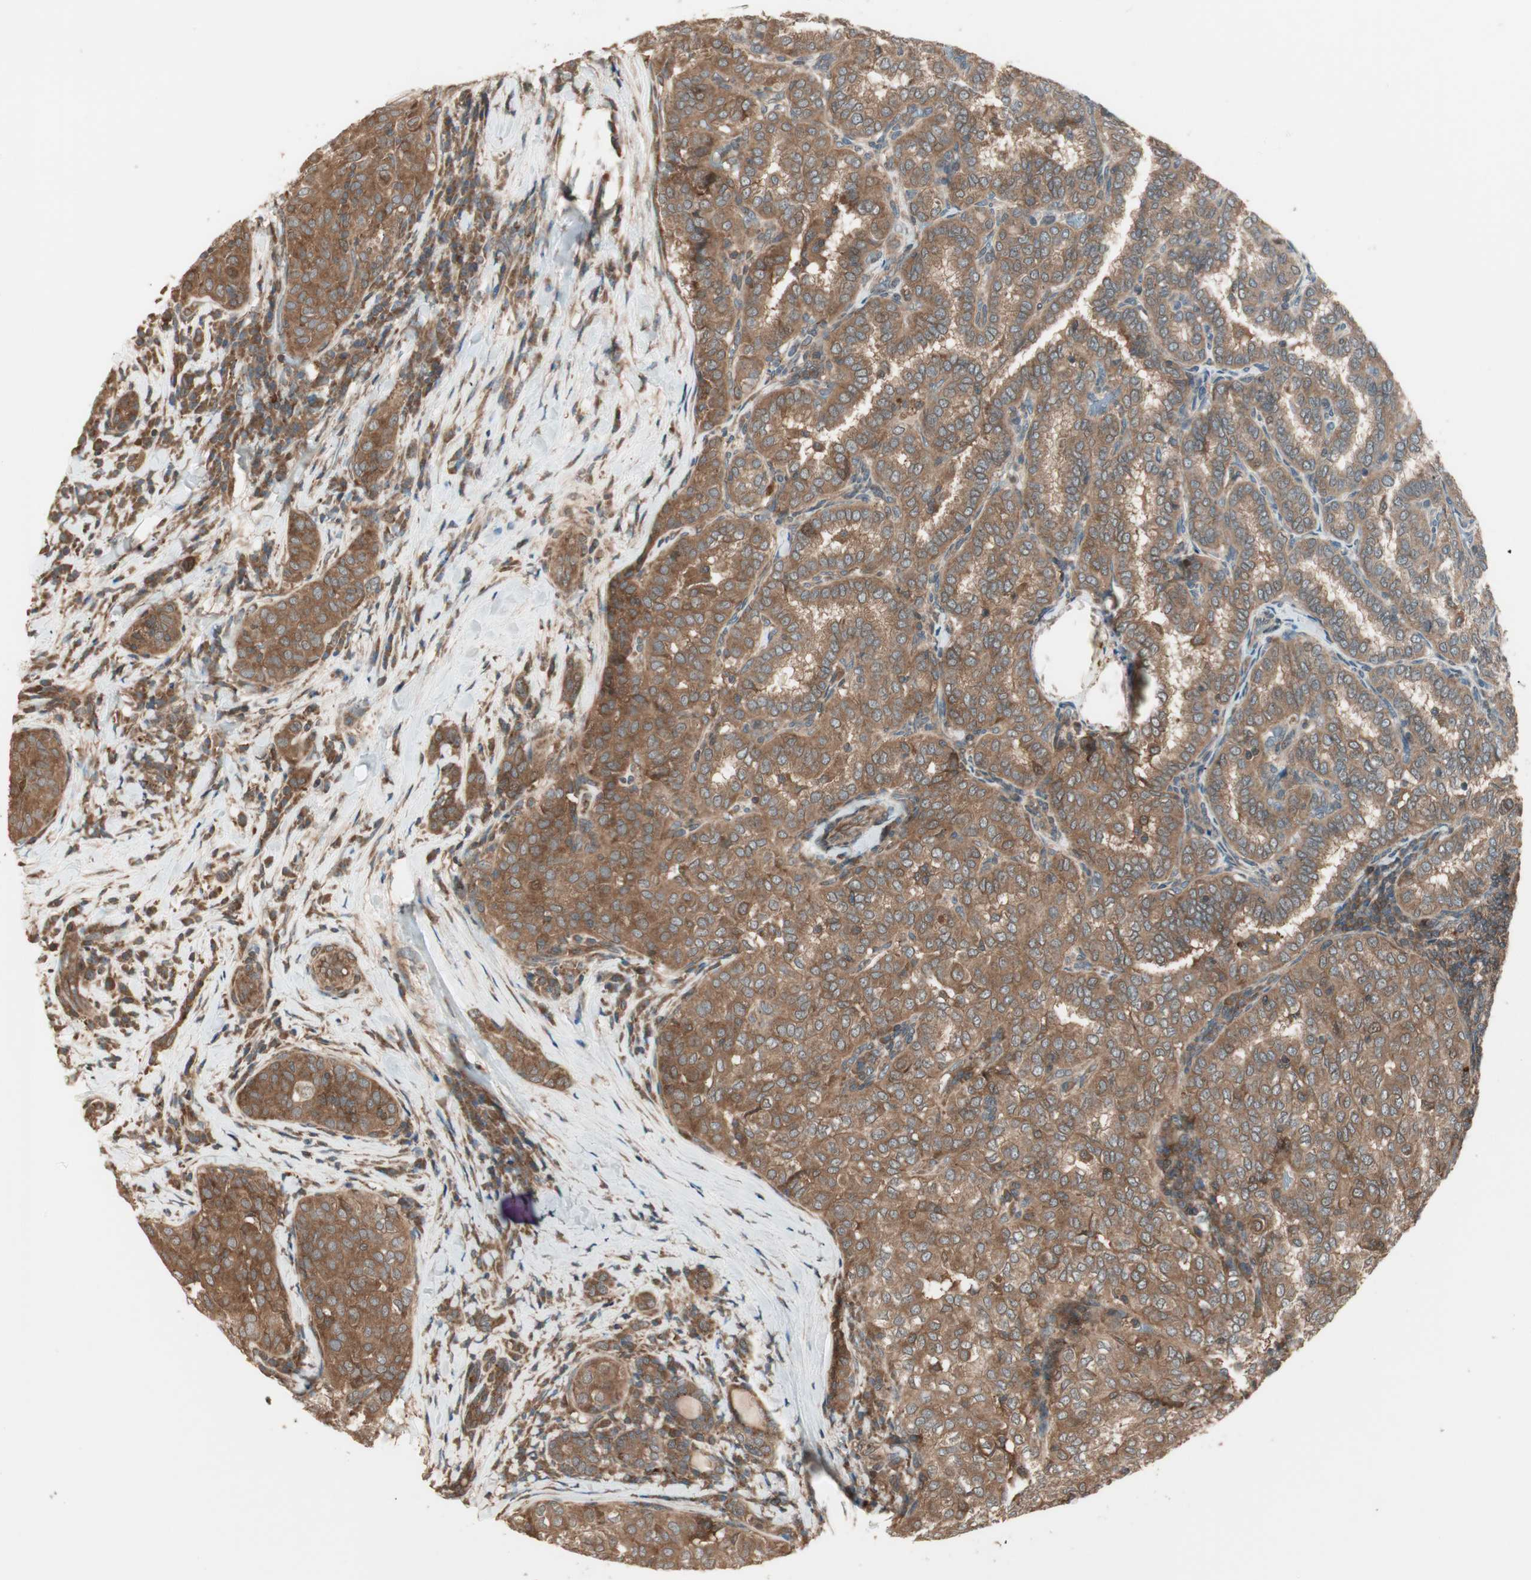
{"staining": {"intensity": "moderate", "quantity": ">75%", "location": "cytoplasmic/membranous"}, "tissue": "thyroid cancer", "cell_type": "Tumor cells", "image_type": "cancer", "snomed": [{"axis": "morphology", "description": "Papillary adenocarcinoma, NOS"}, {"axis": "topography", "description": "Thyroid gland"}], "caption": "This is a histology image of immunohistochemistry (IHC) staining of thyroid papillary adenocarcinoma, which shows moderate positivity in the cytoplasmic/membranous of tumor cells.", "gene": "CNOT4", "patient": {"sex": "female", "age": 30}}